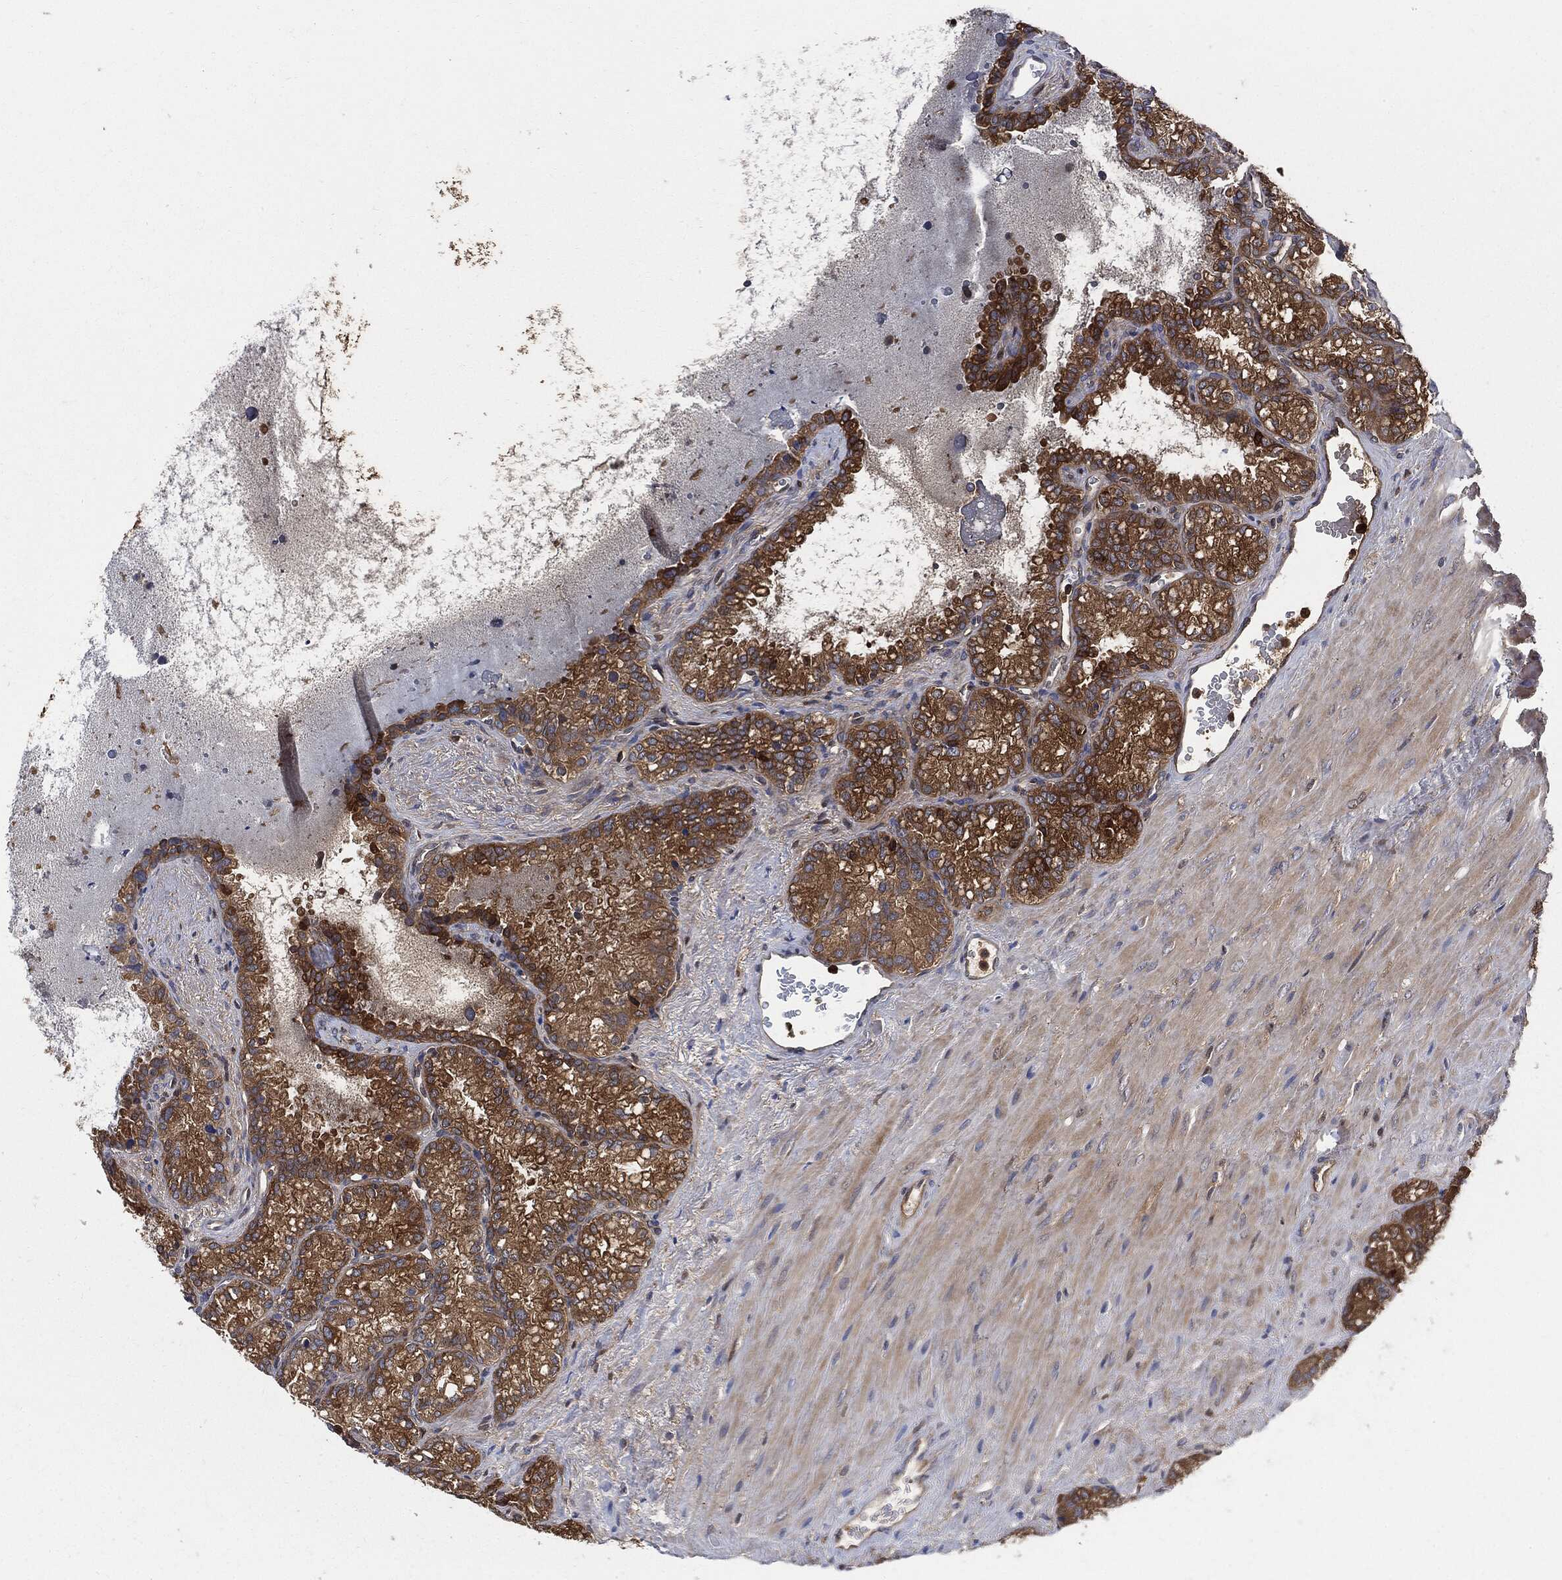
{"staining": {"intensity": "moderate", "quantity": ">75%", "location": "cytoplasmic/membranous"}, "tissue": "seminal vesicle", "cell_type": "Glandular cells", "image_type": "normal", "snomed": [{"axis": "morphology", "description": "Normal tissue, NOS"}, {"axis": "topography", "description": "Seminal veicle"}], "caption": "DAB immunohistochemical staining of unremarkable human seminal vesicle reveals moderate cytoplasmic/membranous protein positivity in approximately >75% of glandular cells.", "gene": "XPNPEP1", "patient": {"sex": "male", "age": 68}}